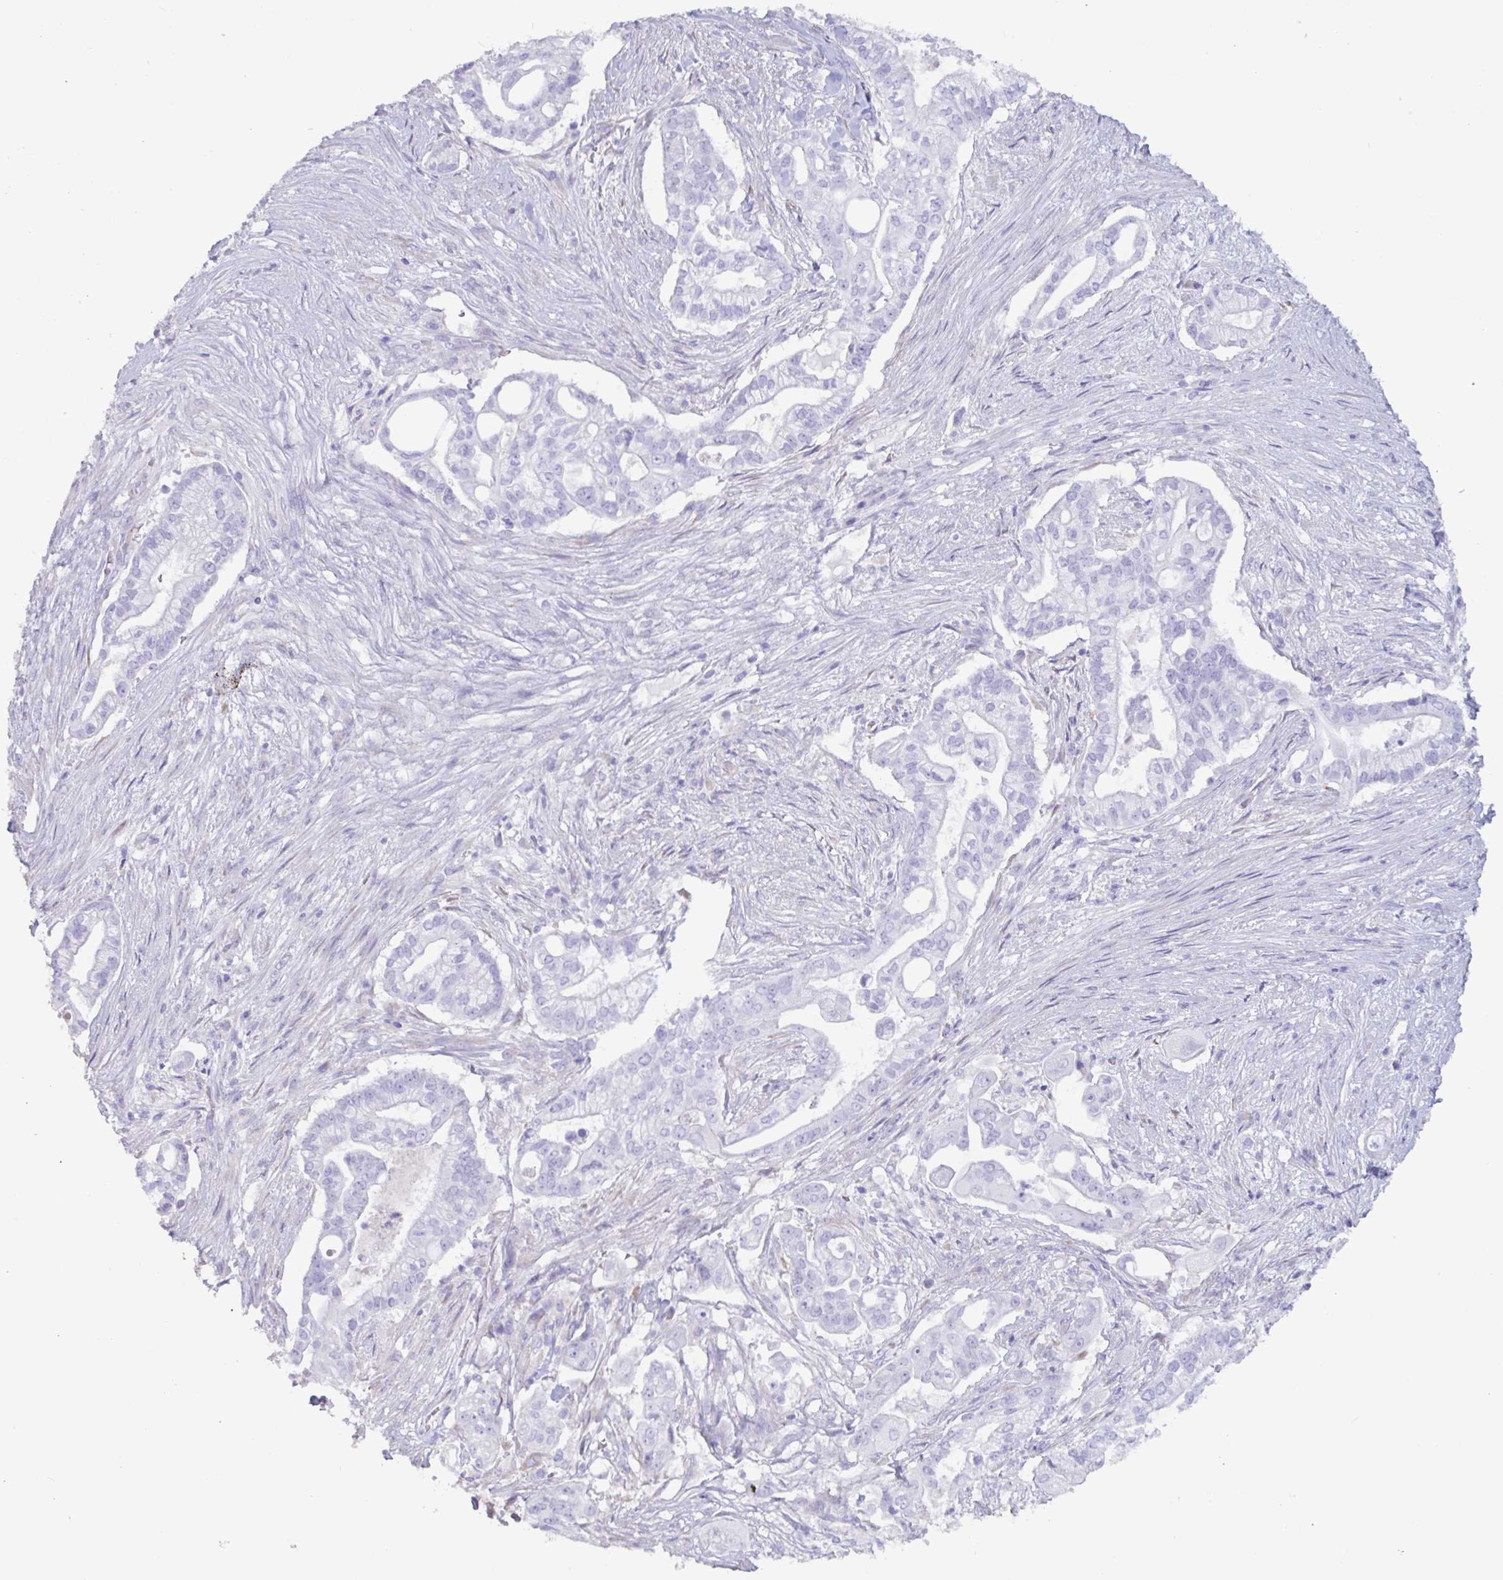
{"staining": {"intensity": "negative", "quantity": "none", "location": "none"}, "tissue": "pancreatic cancer", "cell_type": "Tumor cells", "image_type": "cancer", "snomed": [{"axis": "morphology", "description": "Adenocarcinoma, NOS"}, {"axis": "topography", "description": "Pancreas"}], "caption": "Protein analysis of pancreatic adenocarcinoma shows no significant staining in tumor cells. The staining was performed using DAB to visualize the protein expression in brown, while the nuclei were stained in blue with hematoxylin (Magnification: 20x).", "gene": "TNNC1", "patient": {"sex": "female", "age": 69}}